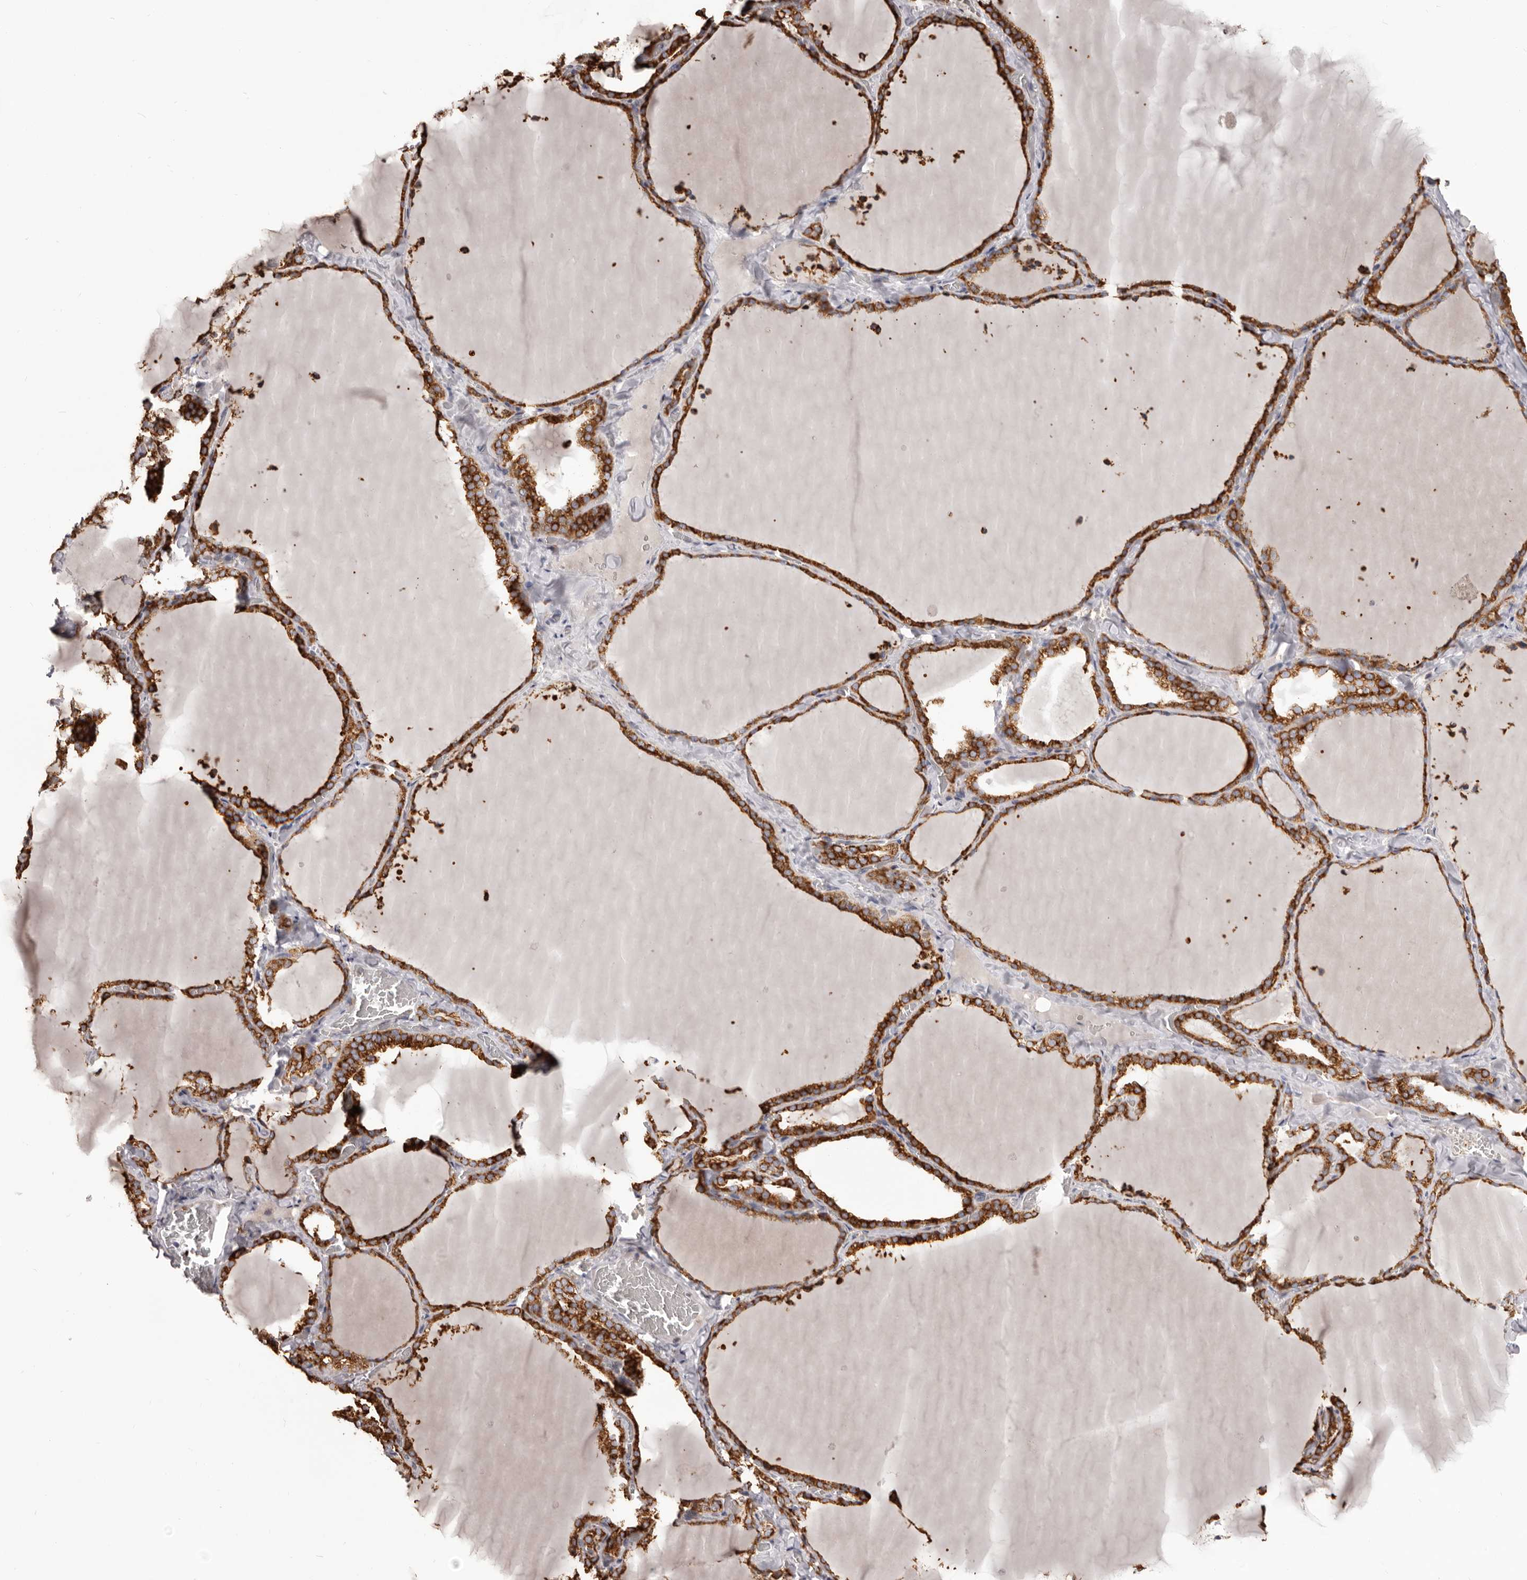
{"staining": {"intensity": "strong", "quantity": ">75%", "location": "cytoplasmic/membranous"}, "tissue": "thyroid gland", "cell_type": "Glandular cells", "image_type": "normal", "snomed": [{"axis": "morphology", "description": "Normal tissue, NOS"}, {"axis": "topography", "description": "Thyroid gland"}], "caption": "A histopathology image of thyroid gland stained for a protein reveals strong cytoplasmic/membranous brown staining in glandular cells. Ihc stains the protein of interest in brown and the nuclei are stained blue.", "gene": "QRSL1", "patient": {"sex": "female", "age": 22}}